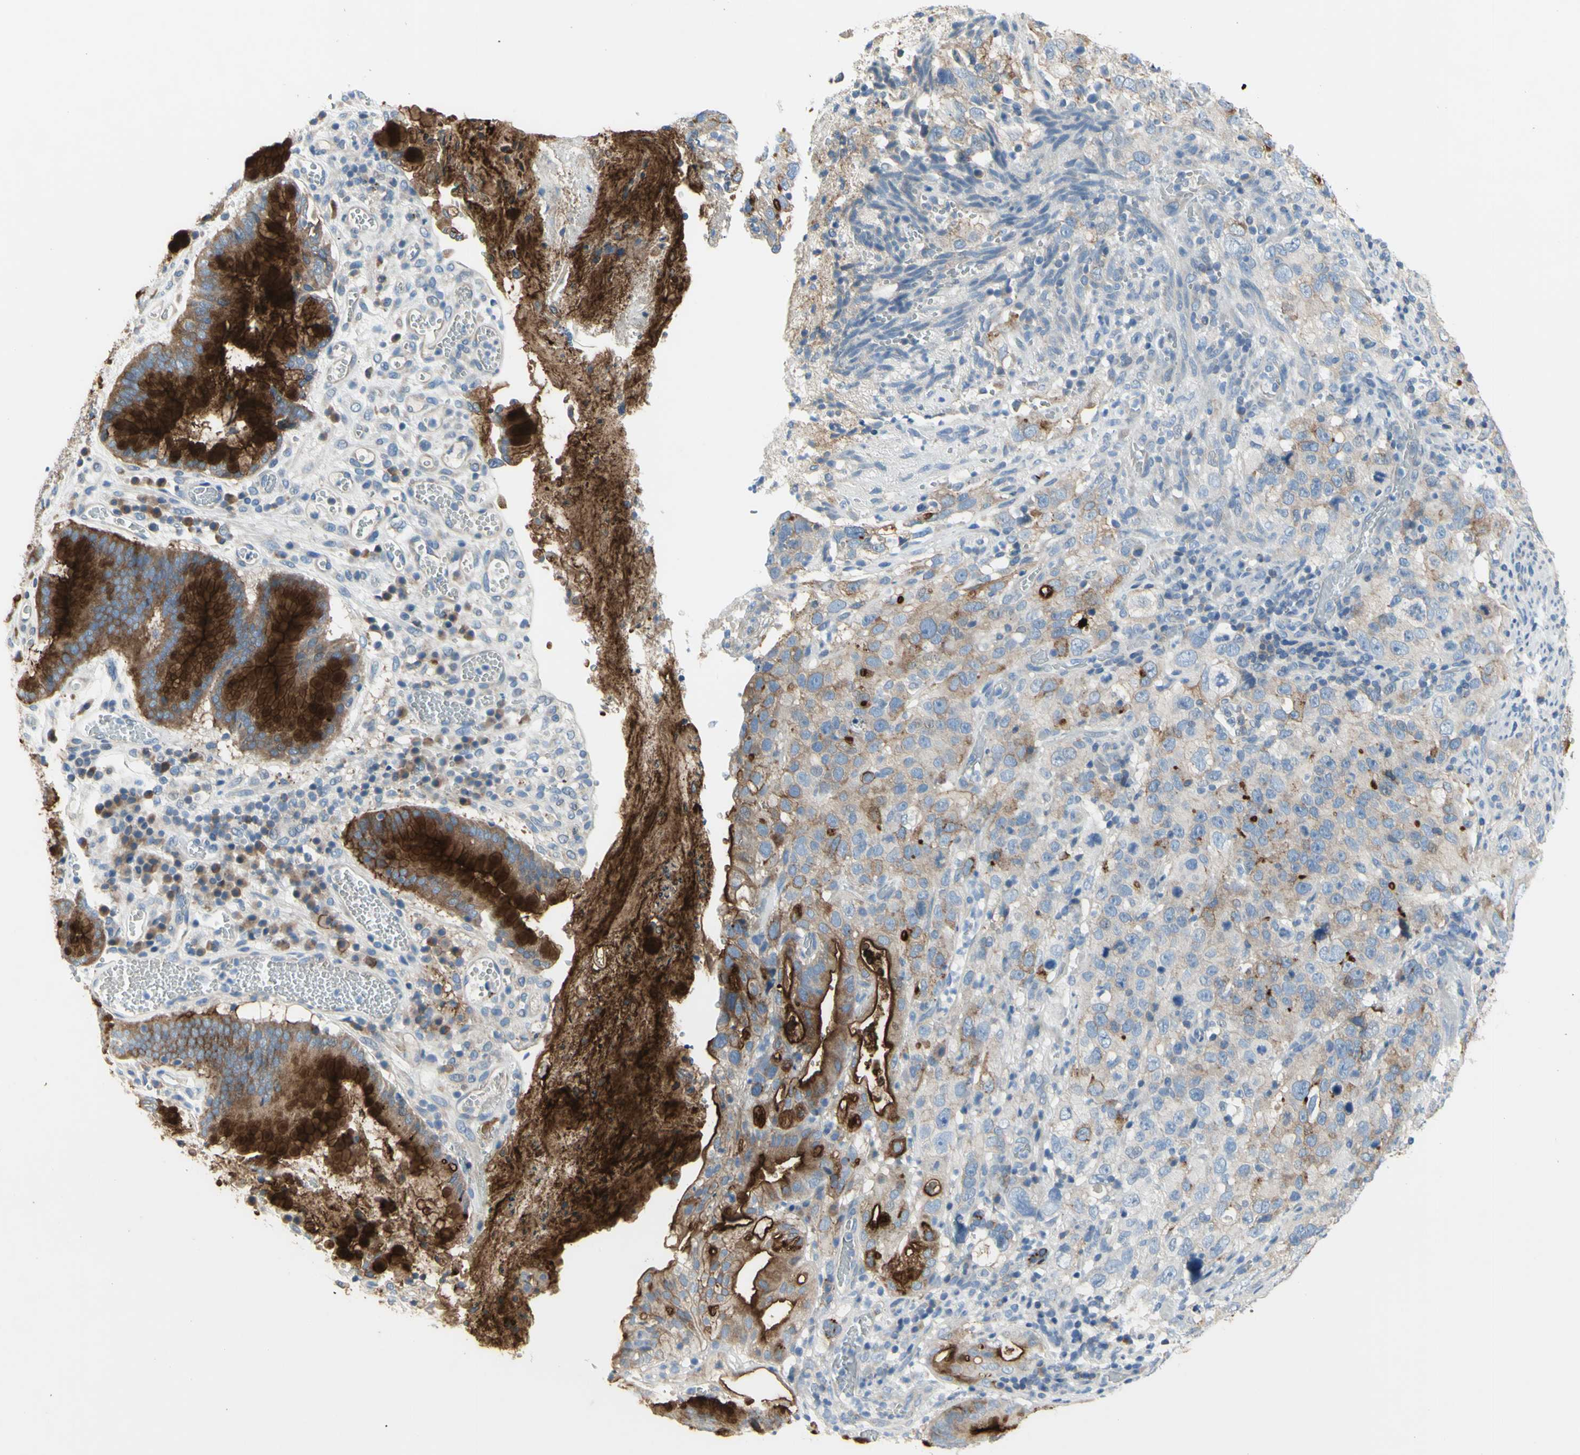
{"staining": {"intensity": "strong", "quantity": ">75%", "location": "cytoplasmic/membranous"}, "tissue": "stomach cancer", "cell_type": "Tumor cells", "image_type": "cancer", "snomed": [{"axis": "morphology", "description": "Normal tissue, NOS"}, {"axis": "morphology", "description": "Adenocarcinoma, NOS"}, {"axis": "topography", "description": "Stomach"}], "caption": "Stomach cancer was stained to show a protein in brown. There is high levels of strong cytoplasmic/membranous positivity in approximately >75% of tumor cells.", "gene": "MUC1", "patient": {"sex": "male", "age": 48}}